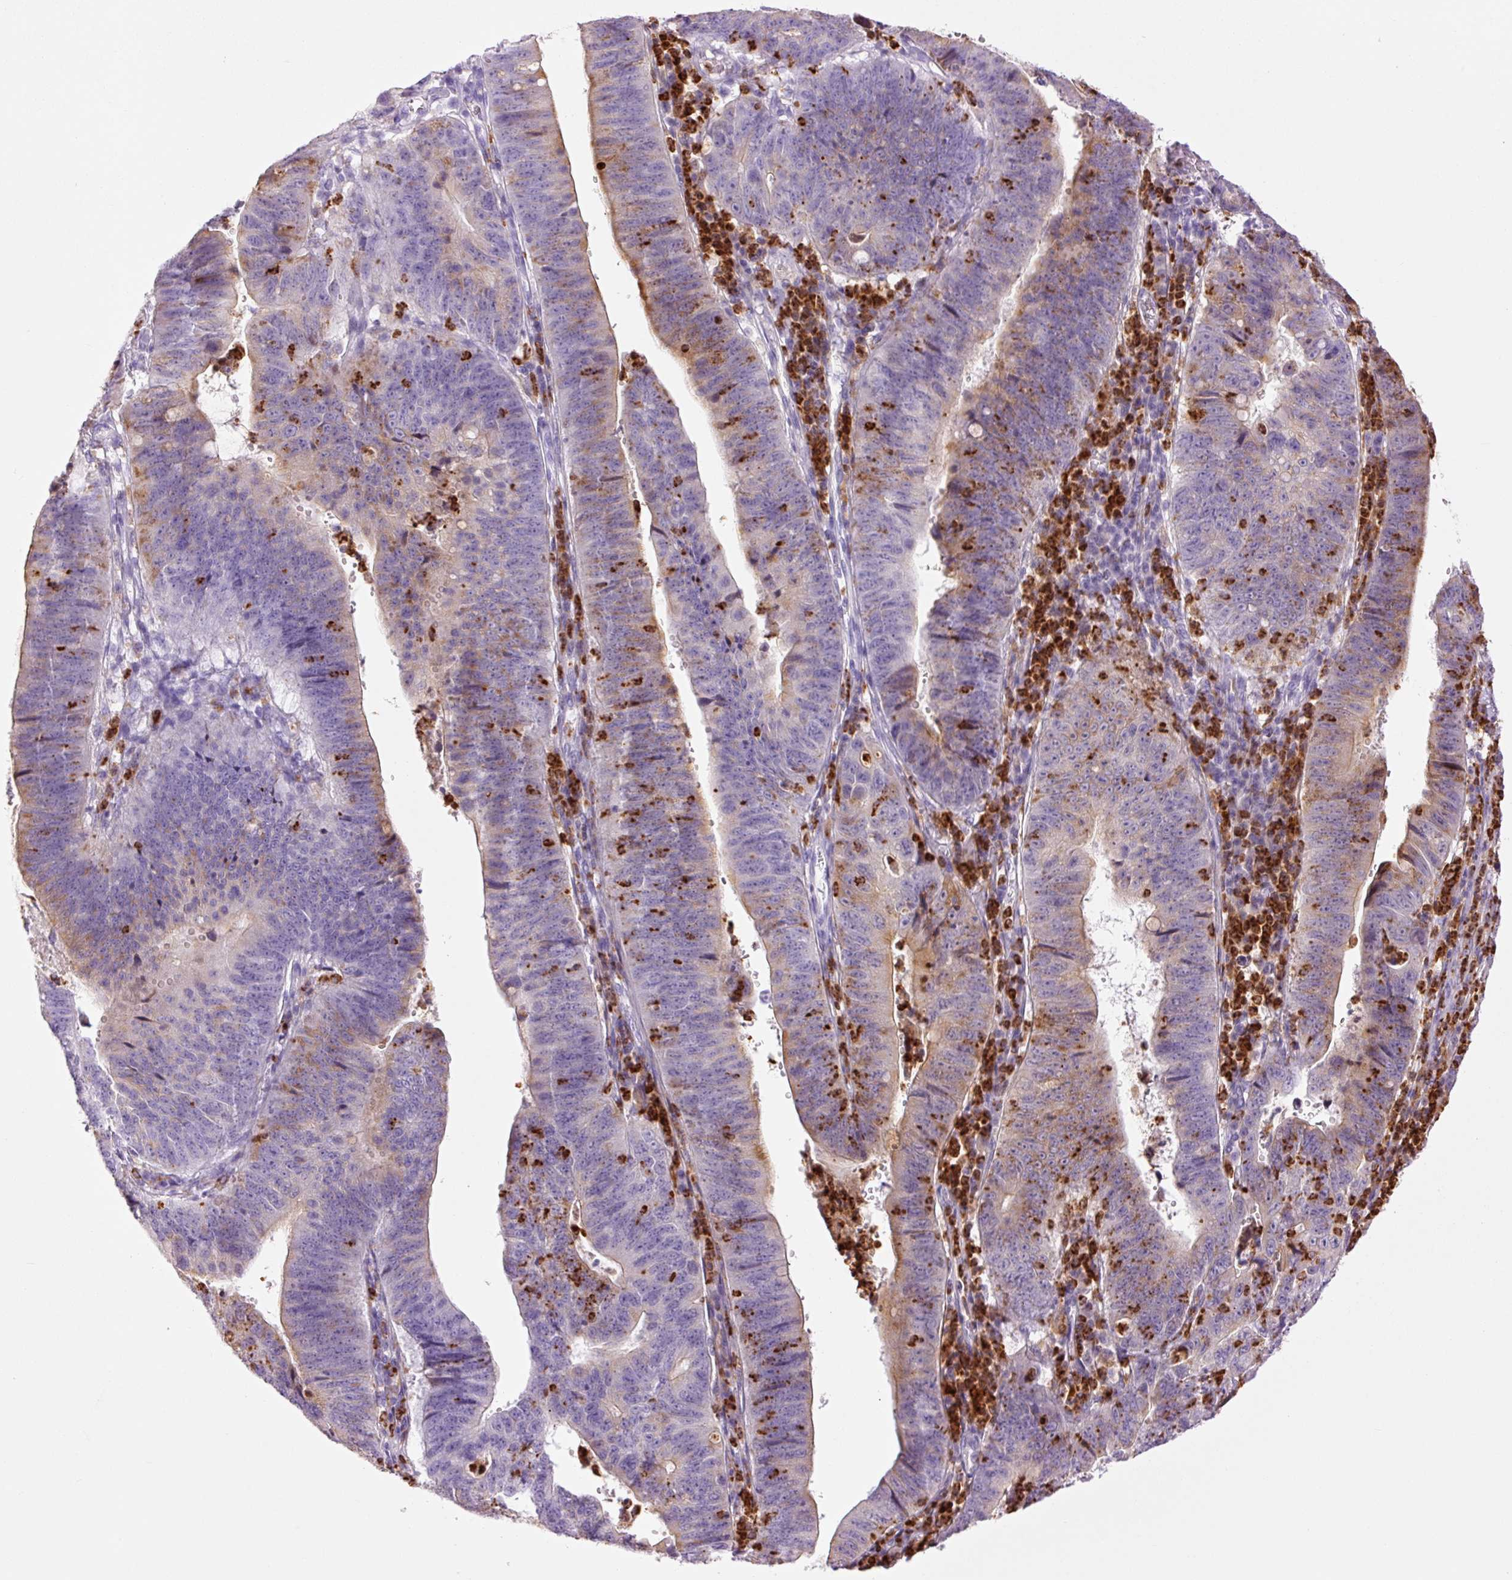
{"staining": {"intensity": "moderate", "quantity": "<25%", "location": "cytoplasmic/membranous"}, "tissue": "stomach cancer", "cell_type": "Tumor cells", "image_type": "cancer", "snomed": [{"axis": "morphology", "description": "Adenocarcinoma, NOS"}, {"axis": "topography", "description": "Stomach"}], "caption": "An immunohistochemistry micrograph of neoplastic tissue is shown. Protein staining in brown highlights moderate cytoplasmic/membranous positivity in stomach cancer within tumor cells.", "gene": "LYZ", "patient": {"sex": "male", "age": 59}}